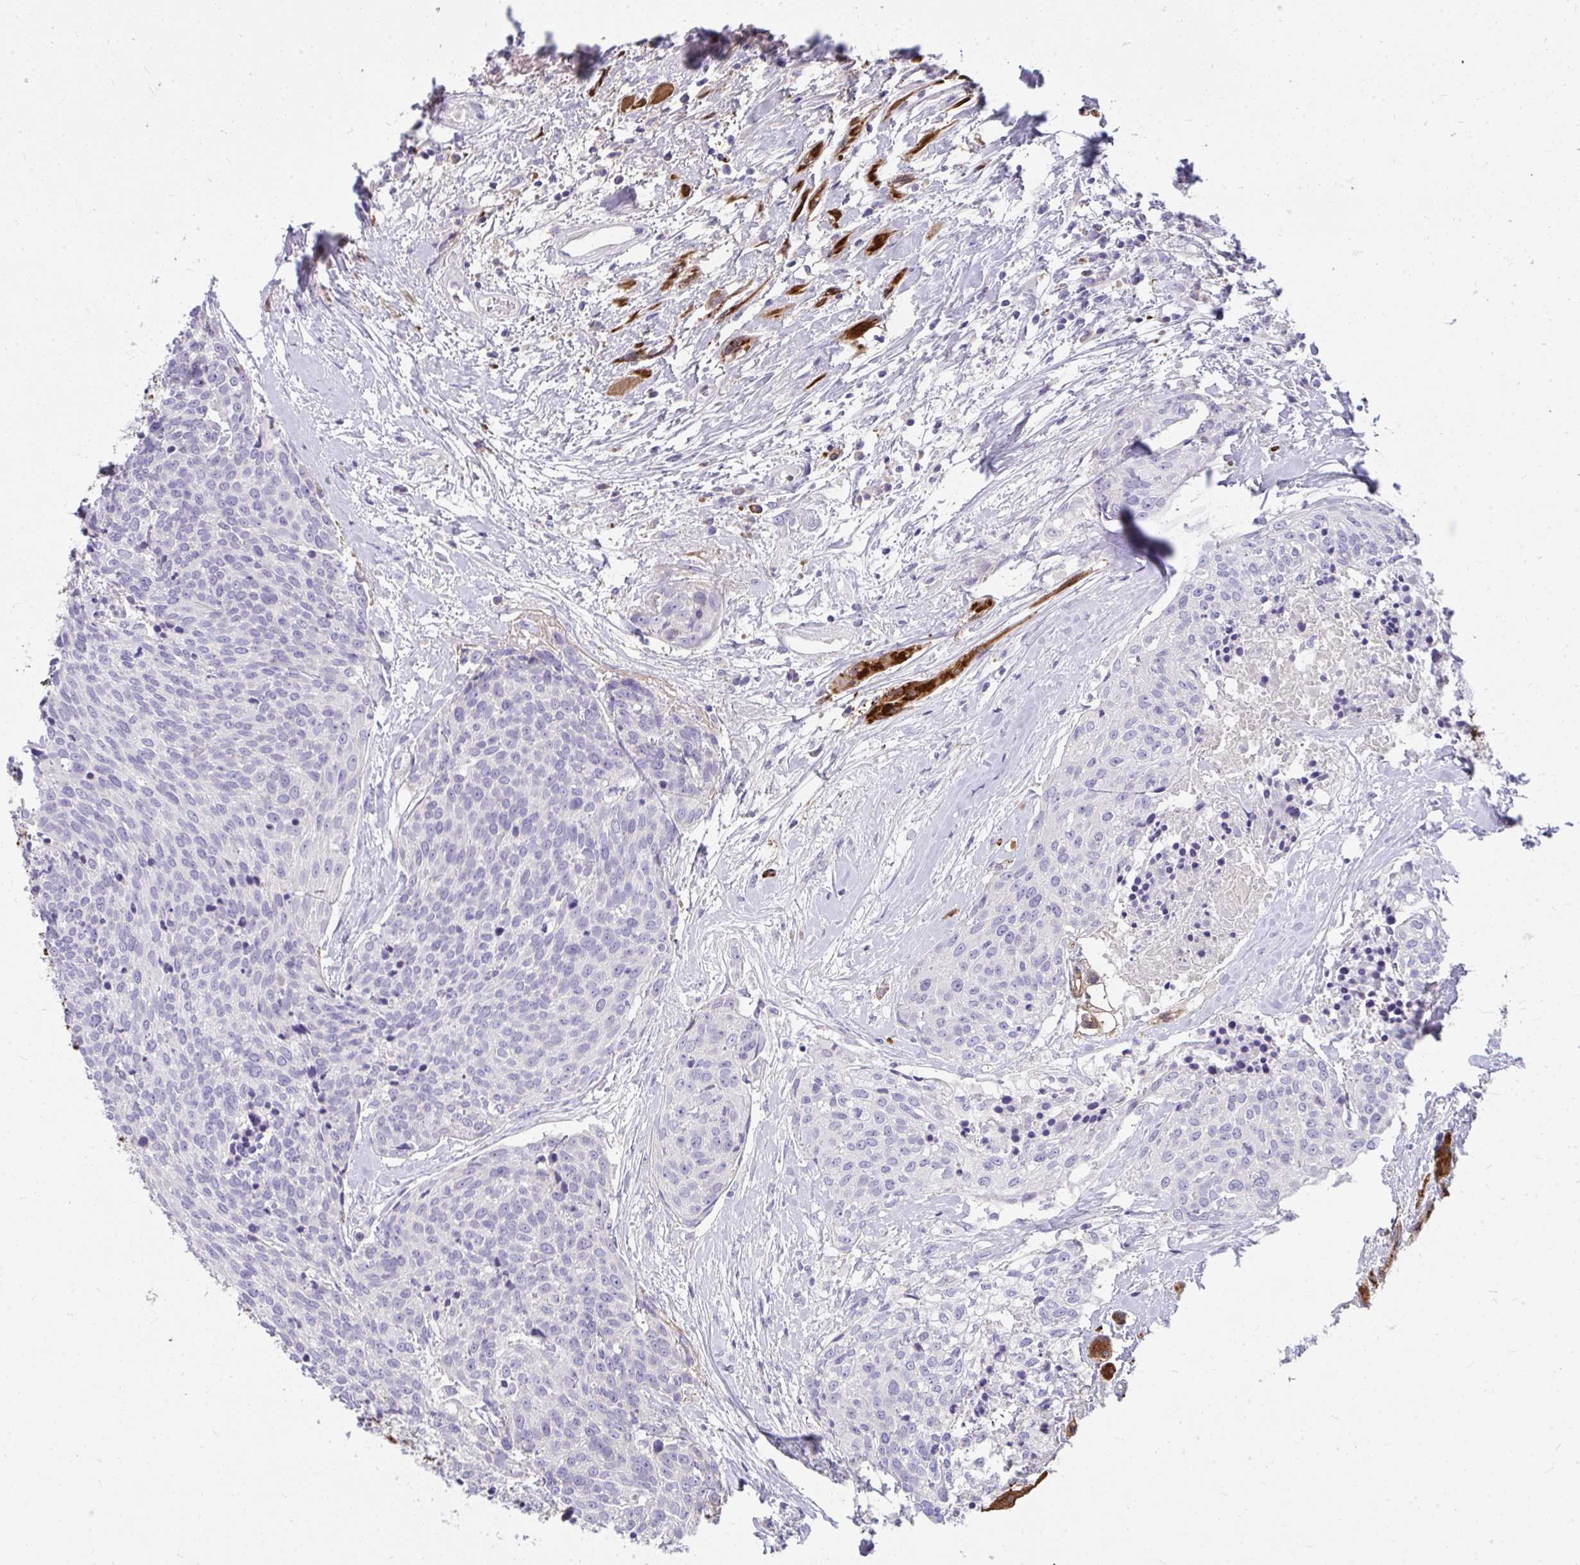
{"staining": {"intensity": "negative", "quantity": "none", "location": "none"}, "tissue": "head and neck cancer", "cell_type": "Tumor cells", "image_type": "cancer", "snomed": [{"axis": "morphology", "description": "Squamous cell carcinoma, NOS"}, {"axis": "topography", "description": "Oral tissue"}, {"axis": "topography", "description": "Head-Neck"}], "caption": "Head and neck cancer (squamous cell carcinoma) was stained to show a protein in brown. There is no significant positivity in tumor cells.", "gene": "PIGZ", "patient": {"sex": "male", "age": 64}}